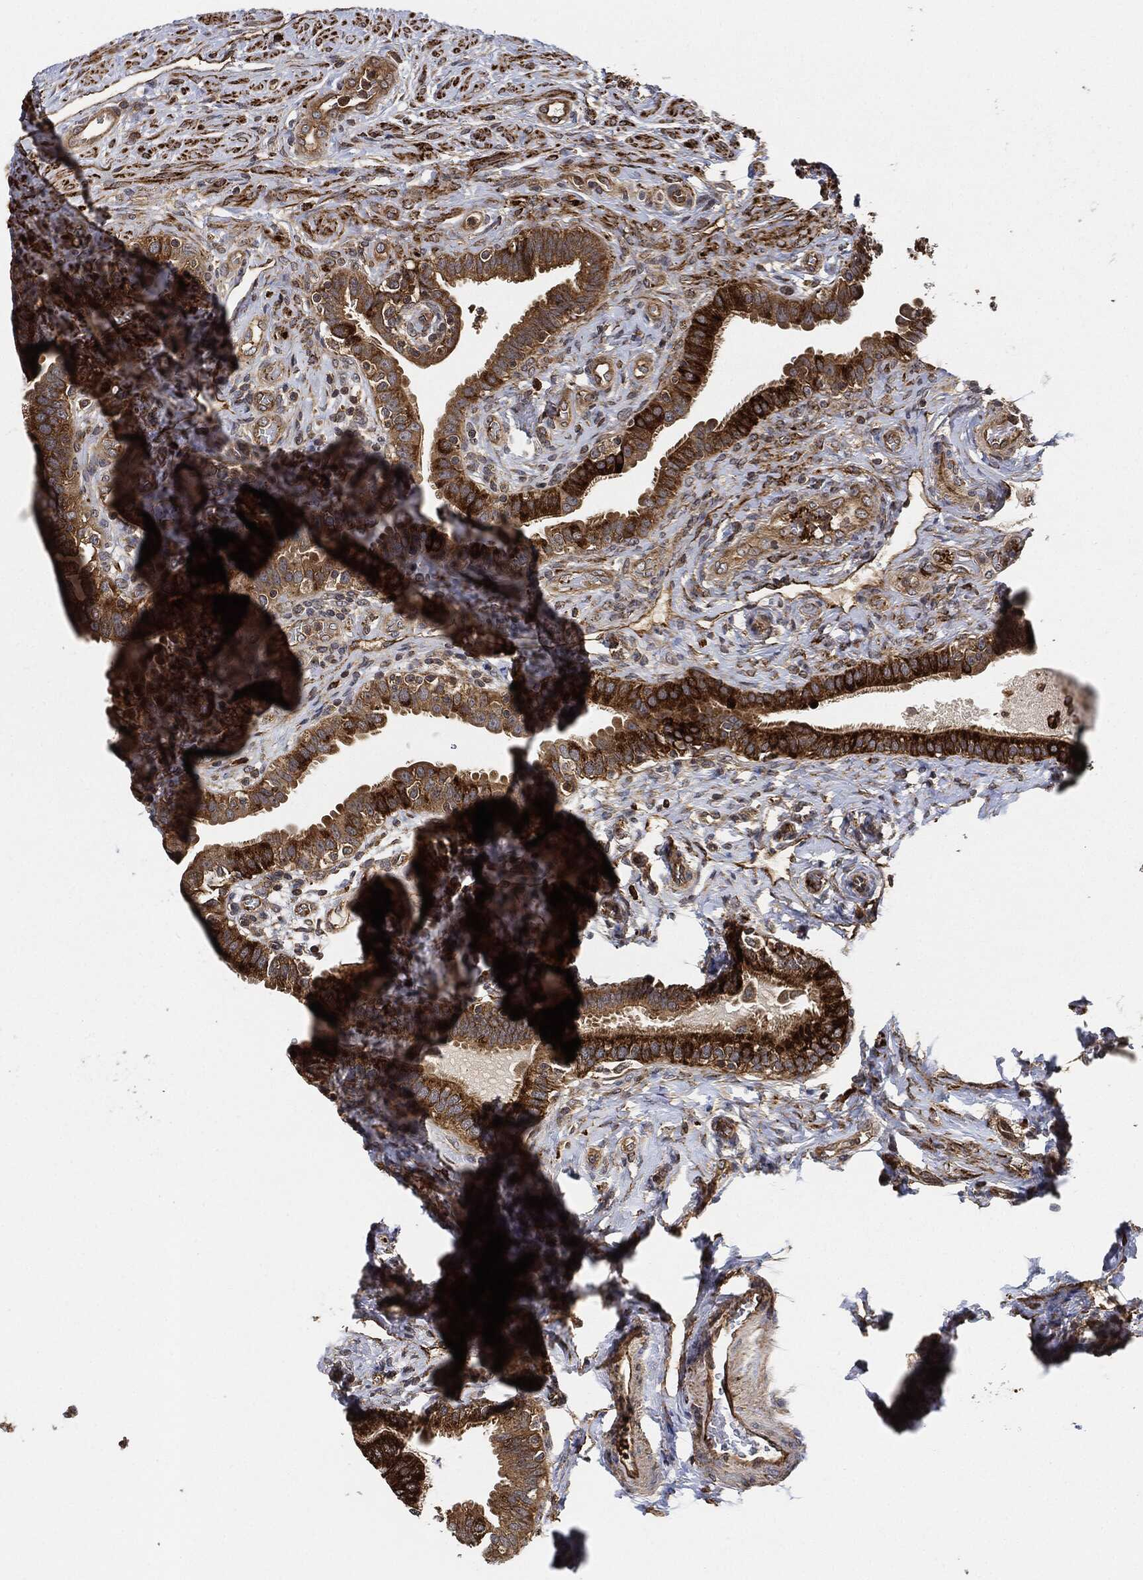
{"staining": {"intensity": "strong", "quantity": "25%-75%", "location": "cytoplasmic/membranous"}, "tissue": "fallopian tube", "cell_type": "Glandular cells", "image_type": "normal", "snomed": [{"axis": "morphology", "description": "Normal tissue, NOS"}, {"axis": "topography", "description": "Fallopian tube"}], "caption": "The immunohistochemical stain labels strong cytoplasmic/membranous expression in glandular cells of normal fallopian tube.", "gene": "MAP3K3", "patient": {"sex": "female", "age": 41}}